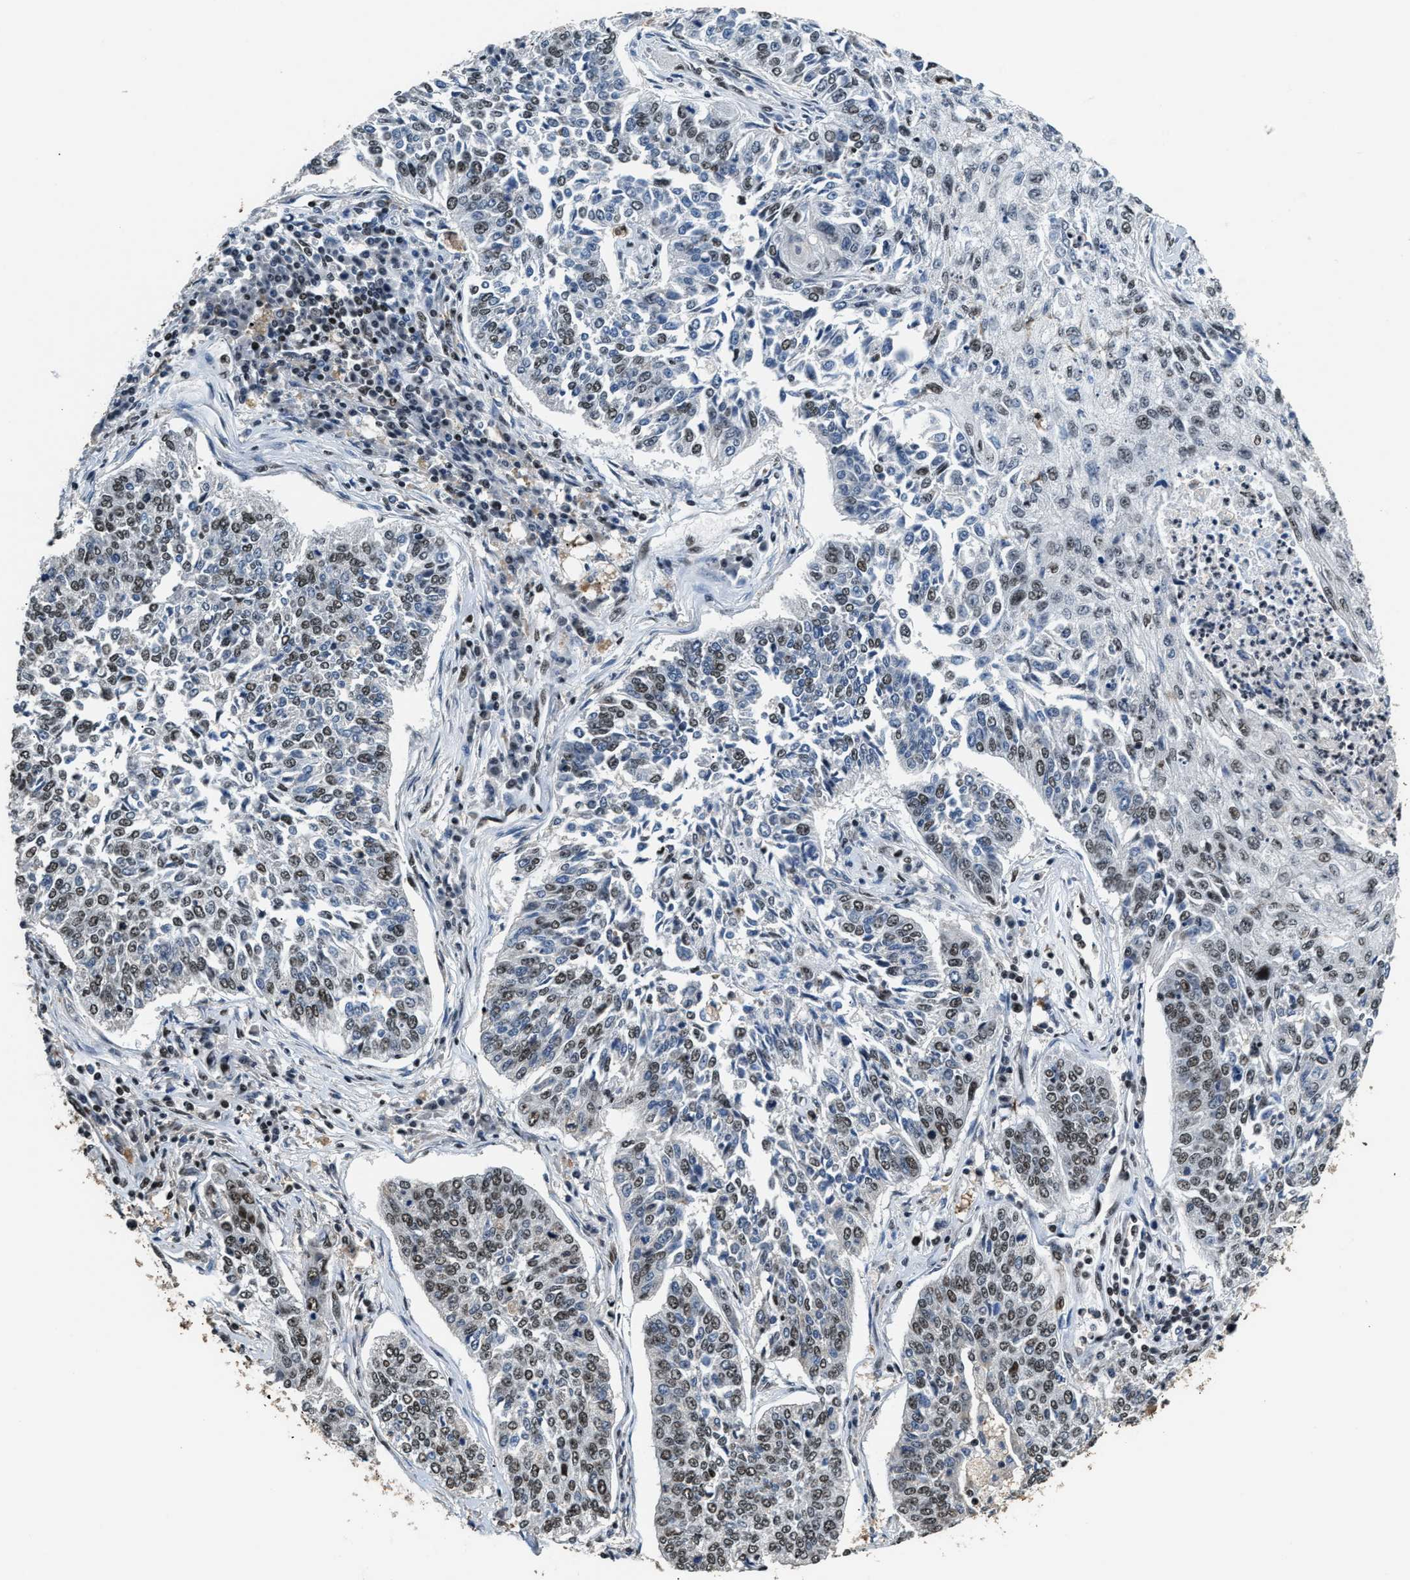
{"staining": {"intensity": "weak", "quantity": "25%-75%", "location": "nuclear"}, "tissue": "lung cancer", "cell_type": "Tumor cells", "image_type": "cancer", "snomed": [{"axis": "morphology", "description": "Normal tissue, NOS"}, {"axis": "morphology", "description": "Squamous cell carcinoma, NOS"}, {"axis": "topography", "description": "Cartilage tissue"}, {"axis": "topography", "description": "Bronchus"}, {"axis": "topography", "description": "Lung"}], "caption": "A high-resolution histopathology image shows IHC staining of squamous cell carcinoma (lung), which exhibits weak nuclear staining in about 25%-75% of tumor cells.", "gene": "RAD21", "patient": {"sex": "female", "age": 49}}